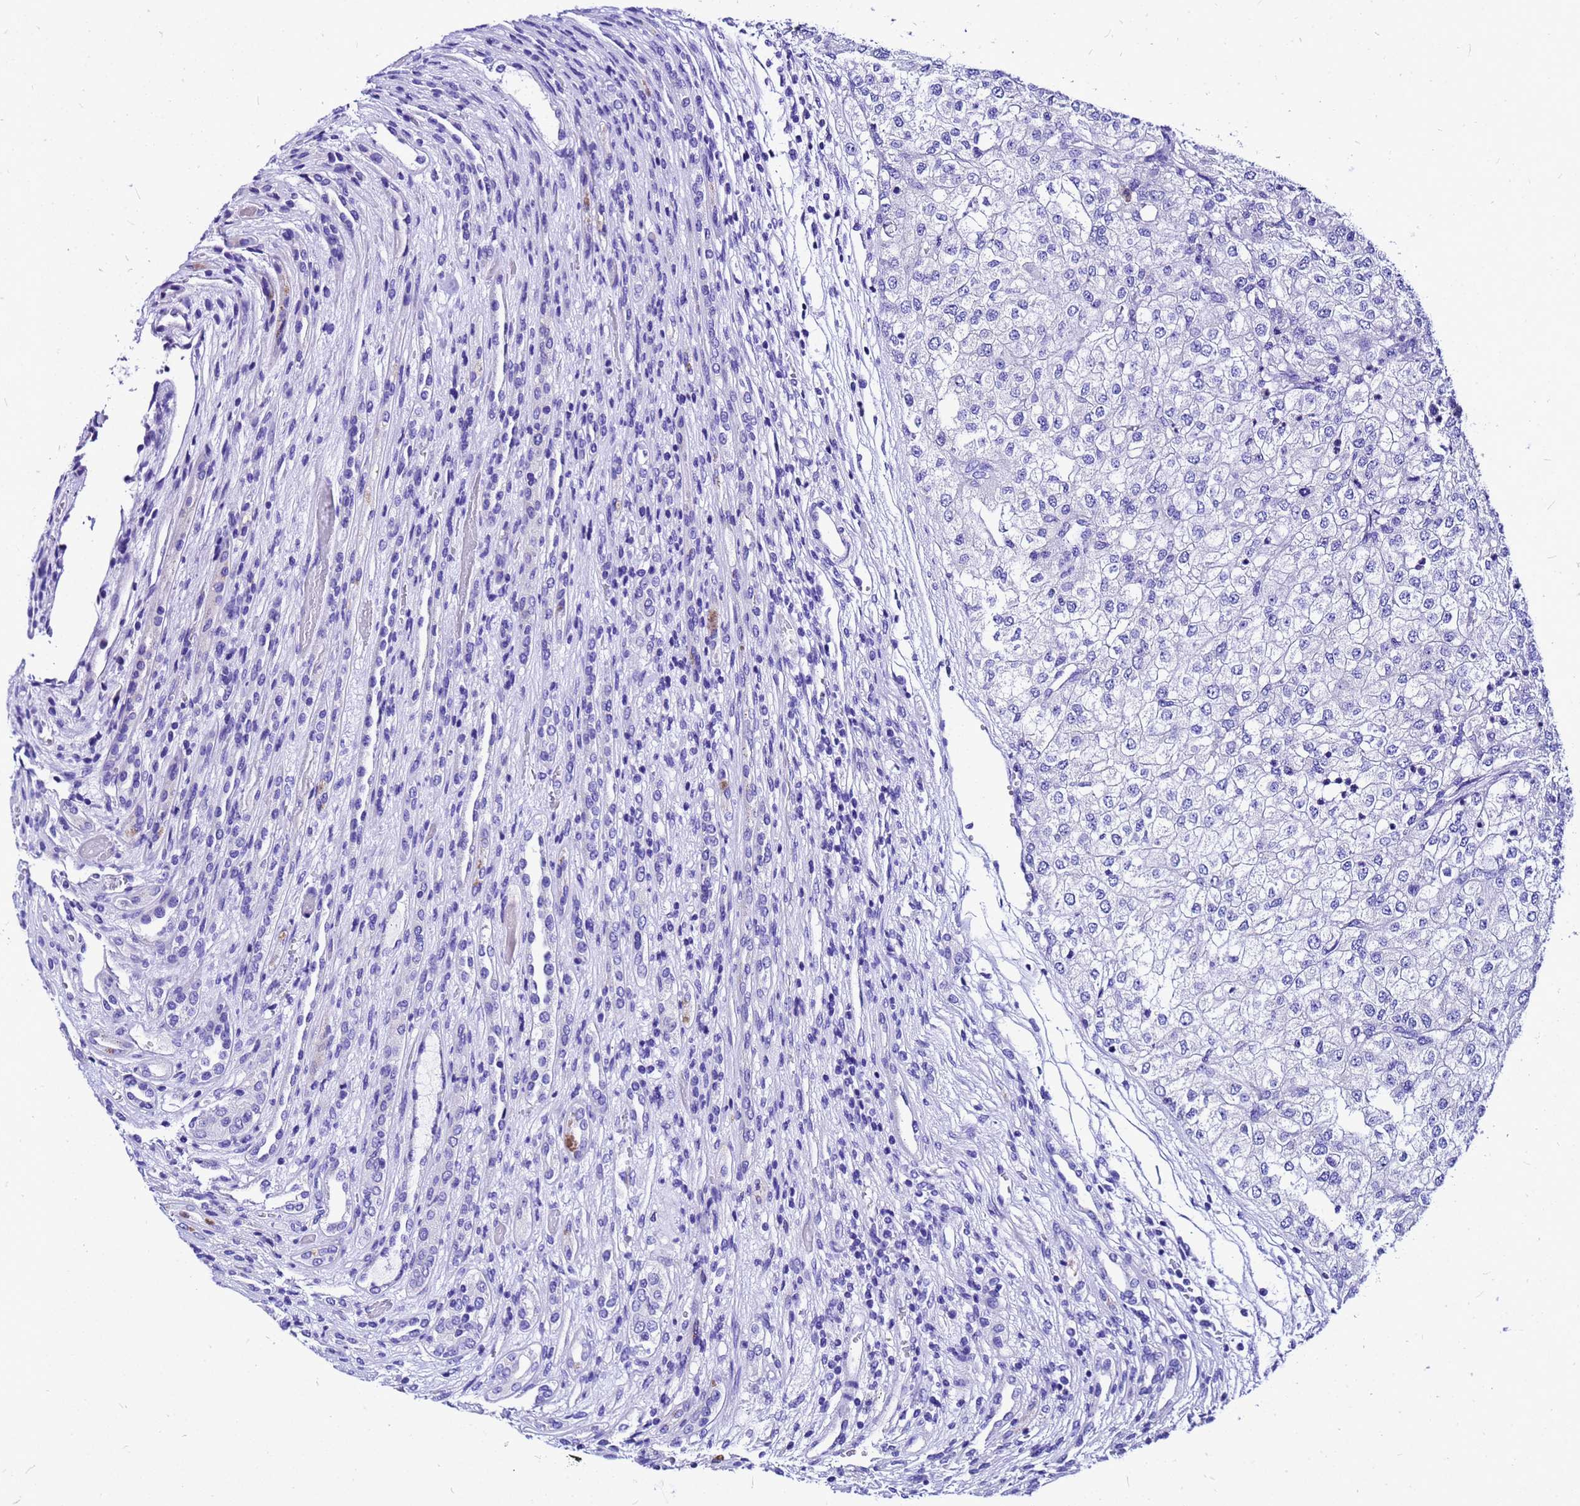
{"staining": {"intensity": "negative", "quantity": "none", "location": "none"}, "tissue": "renal cancer", "cell_type": "Tumor cells", "image_type": "cancer", "snomed": [{"axis": "morphology", "description": "Adenocarcinoma, NOS"}, {"axis": "topography", "description": "Kidney"}], "caption": "High power microscopy image of an immunohistochemistry (IHC) photomicrograph of renal cancer, revealing no significant positivity in tumor cells.", "gene": "HERC4", "patient": {"sex": "female", "age": 54}}